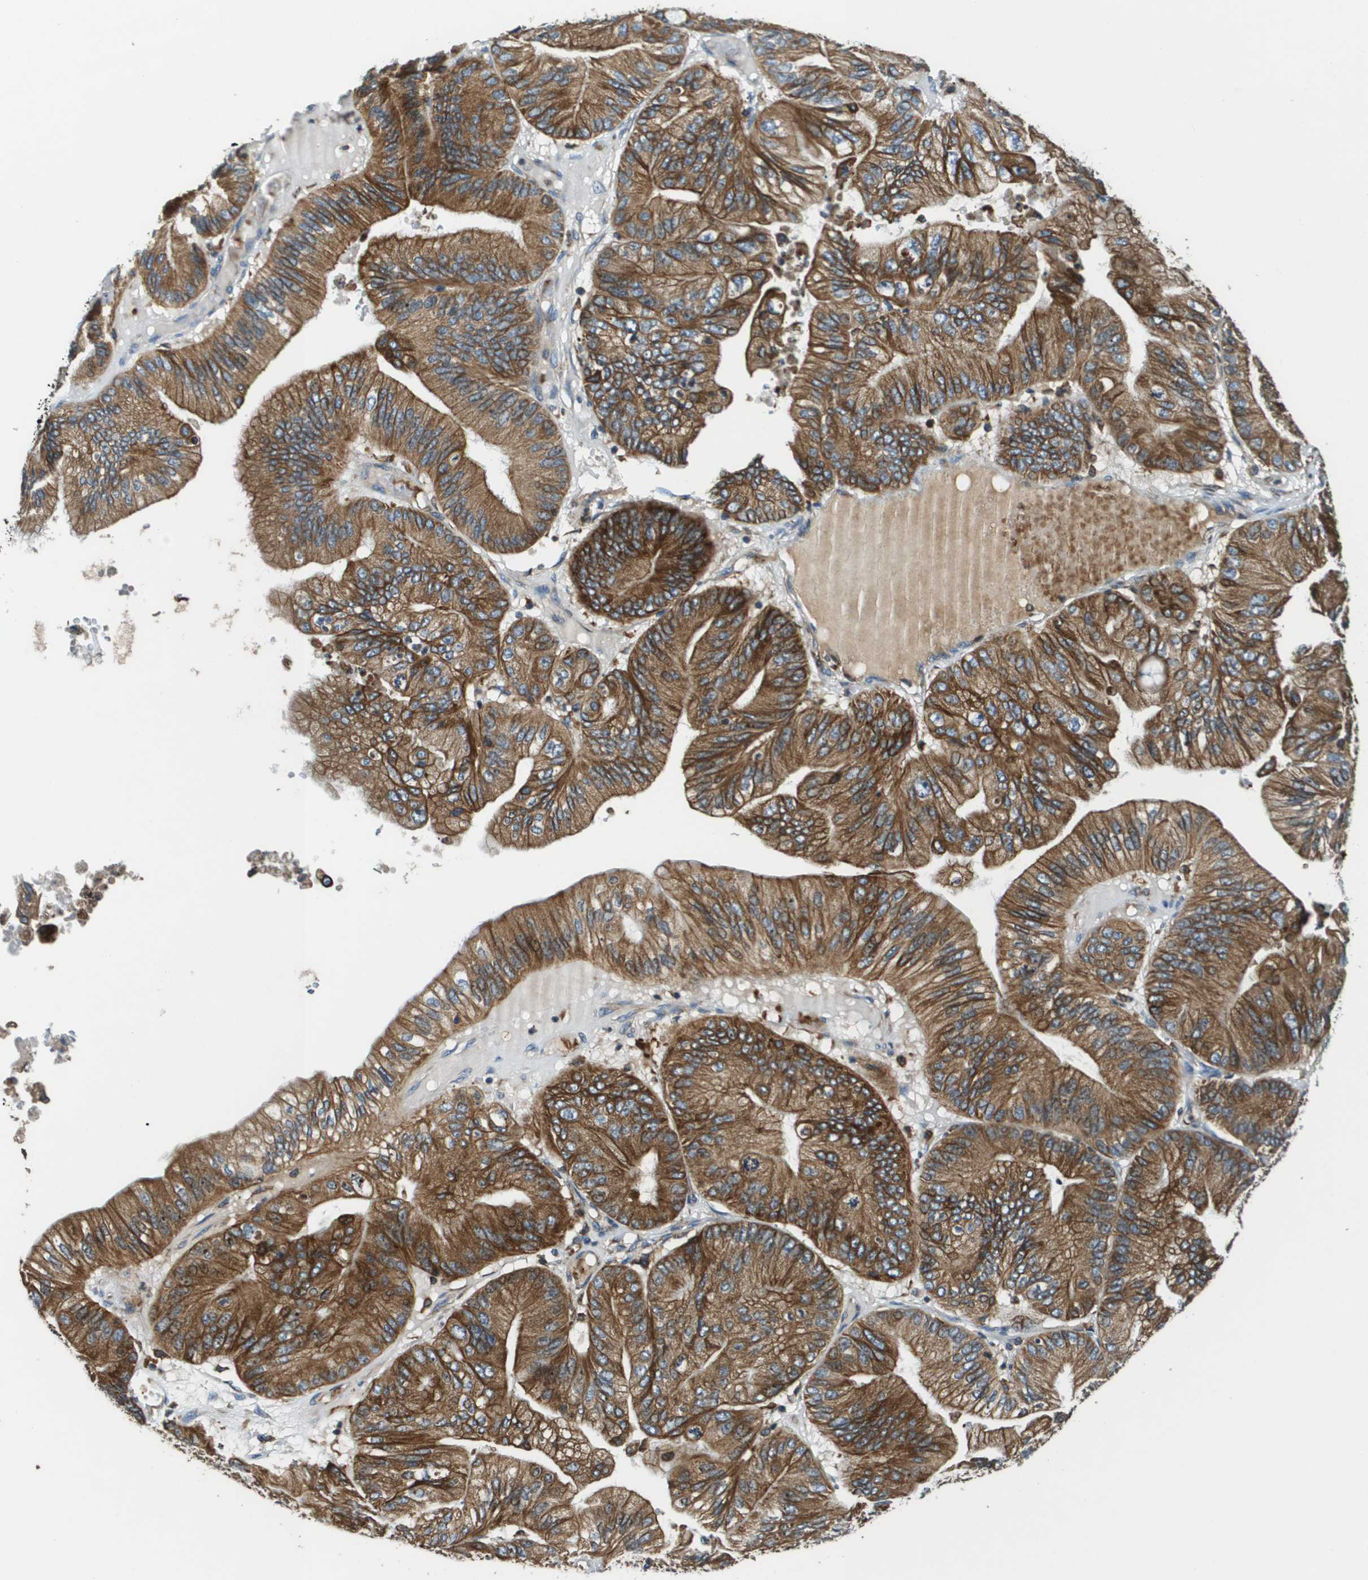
{"staining": {"intensity": "moderate", "quantity": ">75%", "location": "cytoplasmic/membranous"}, "tissue": "ovarian cancer", "cell_type": "Tumor cells", "image_type": "cancer", "snomed": [{"axis": "morphology", "description": "Cystadenocarcinoma, mucinous, NOS"}, {"axis": "topography", "description": "Ovary"}], "caption": "Human ovarian cancer (mucinous cystadenocarcinoma) stained with a brown dye demonstrates moderate cytoplasmic/membranous positive positivity in about >75% of tumor cells.", "gene": "CNPY3", "patient": {"sex": "female", "age": 61}}